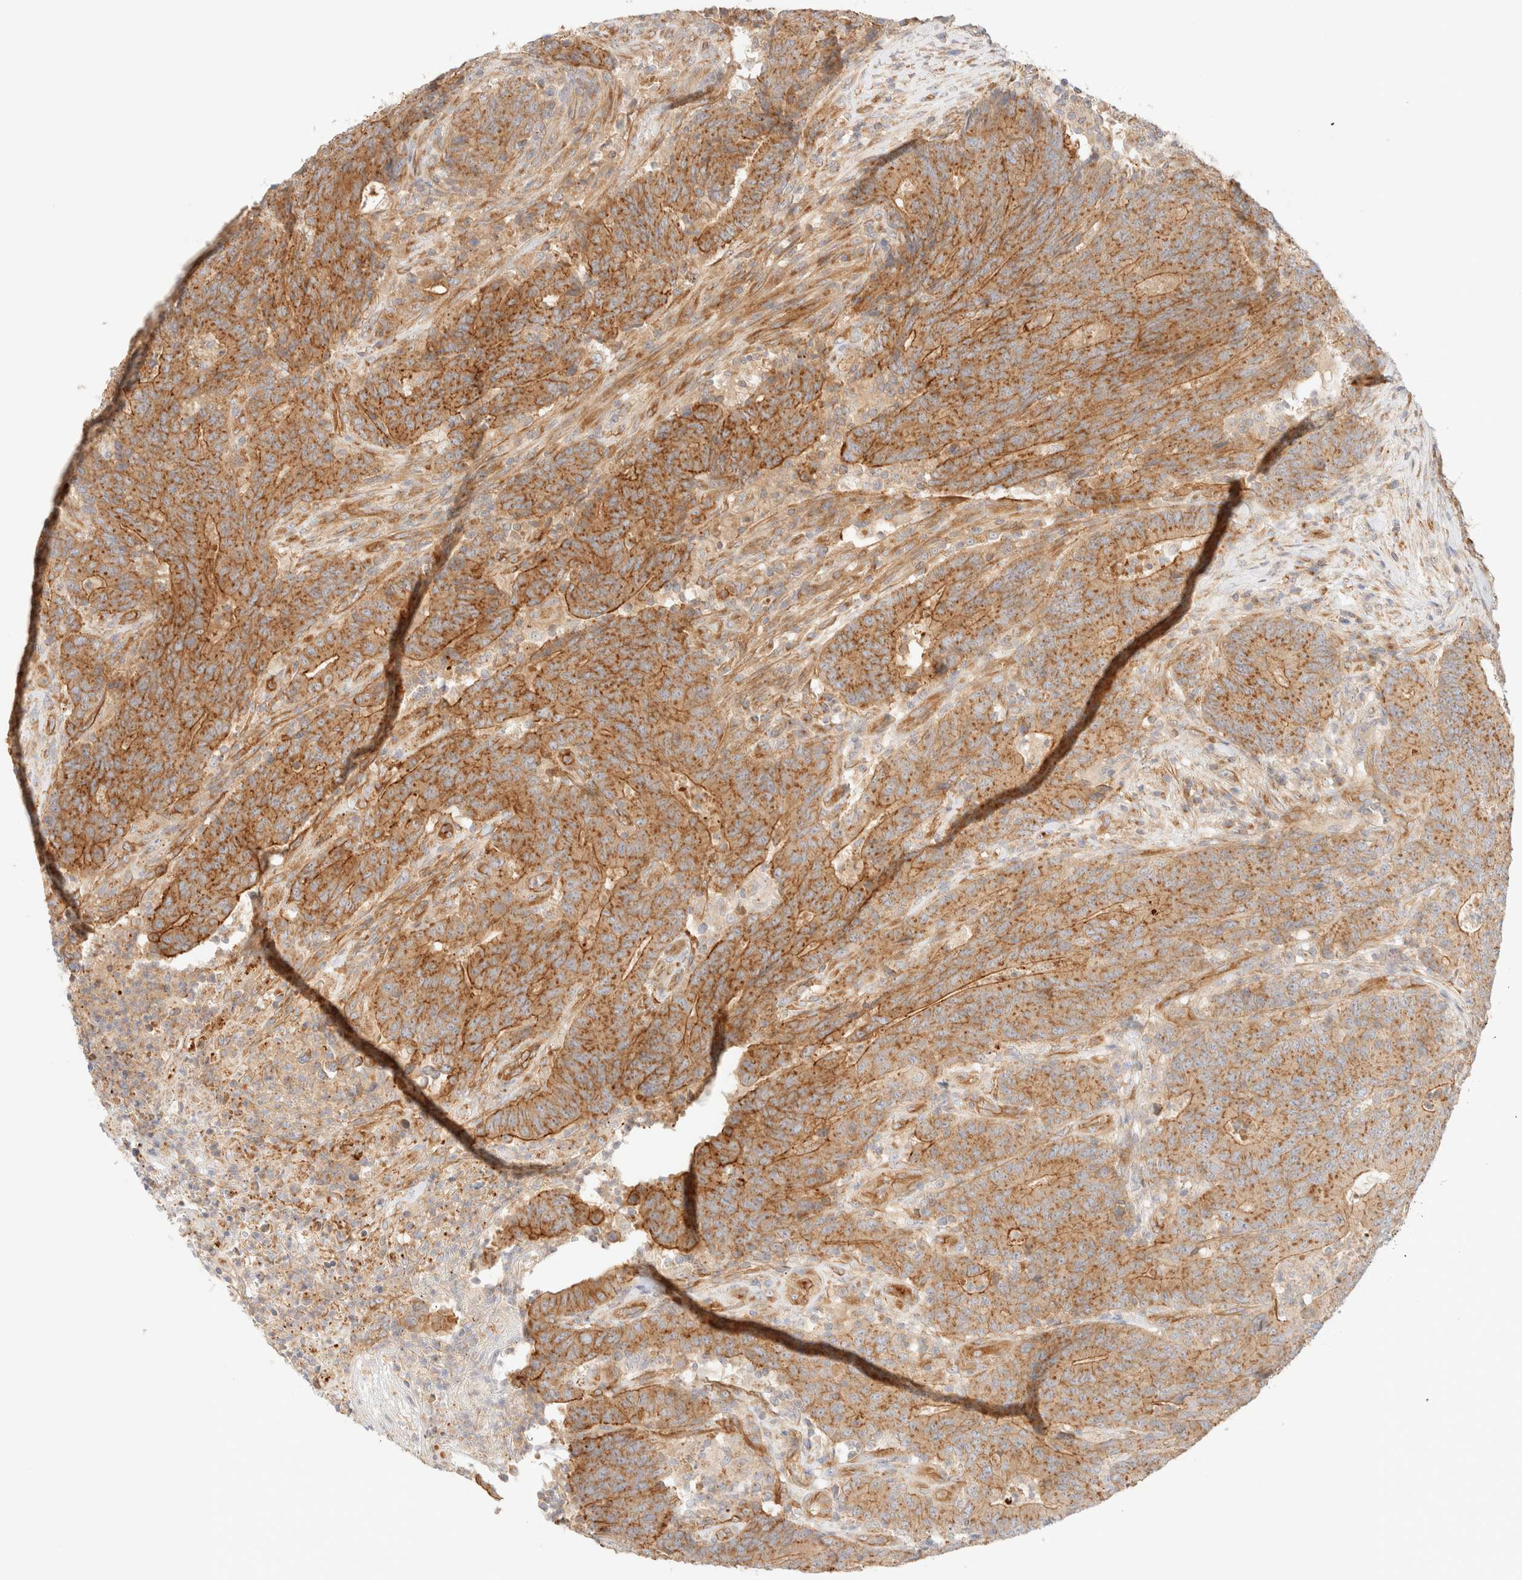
{"staining": {"intensity": "moderate", "quantity": ">75%", "location": "cytoplasmic/membranous"}, "tissue": "colorectal cancer", "cell_type": "Tumor cells", "image_type": "cancer", "snomed": [{"axis": "morphology", "description": "Normal tissue, NOS"}, {"axis": "morphology", "description": "Adenocarcinoma, NOS"}, {"axis": "topography", "description": "Colon"}], "caption": "IHC (DAB) staining of colorectal cancer displays moderate cytoplasmic/membranous protein positivity in about >75% of tumor cells. (DAB IHC with brightfield microscopy, high magnification).", "gene": "MYO10", "patient": {"sex": "female", "age": 75}}